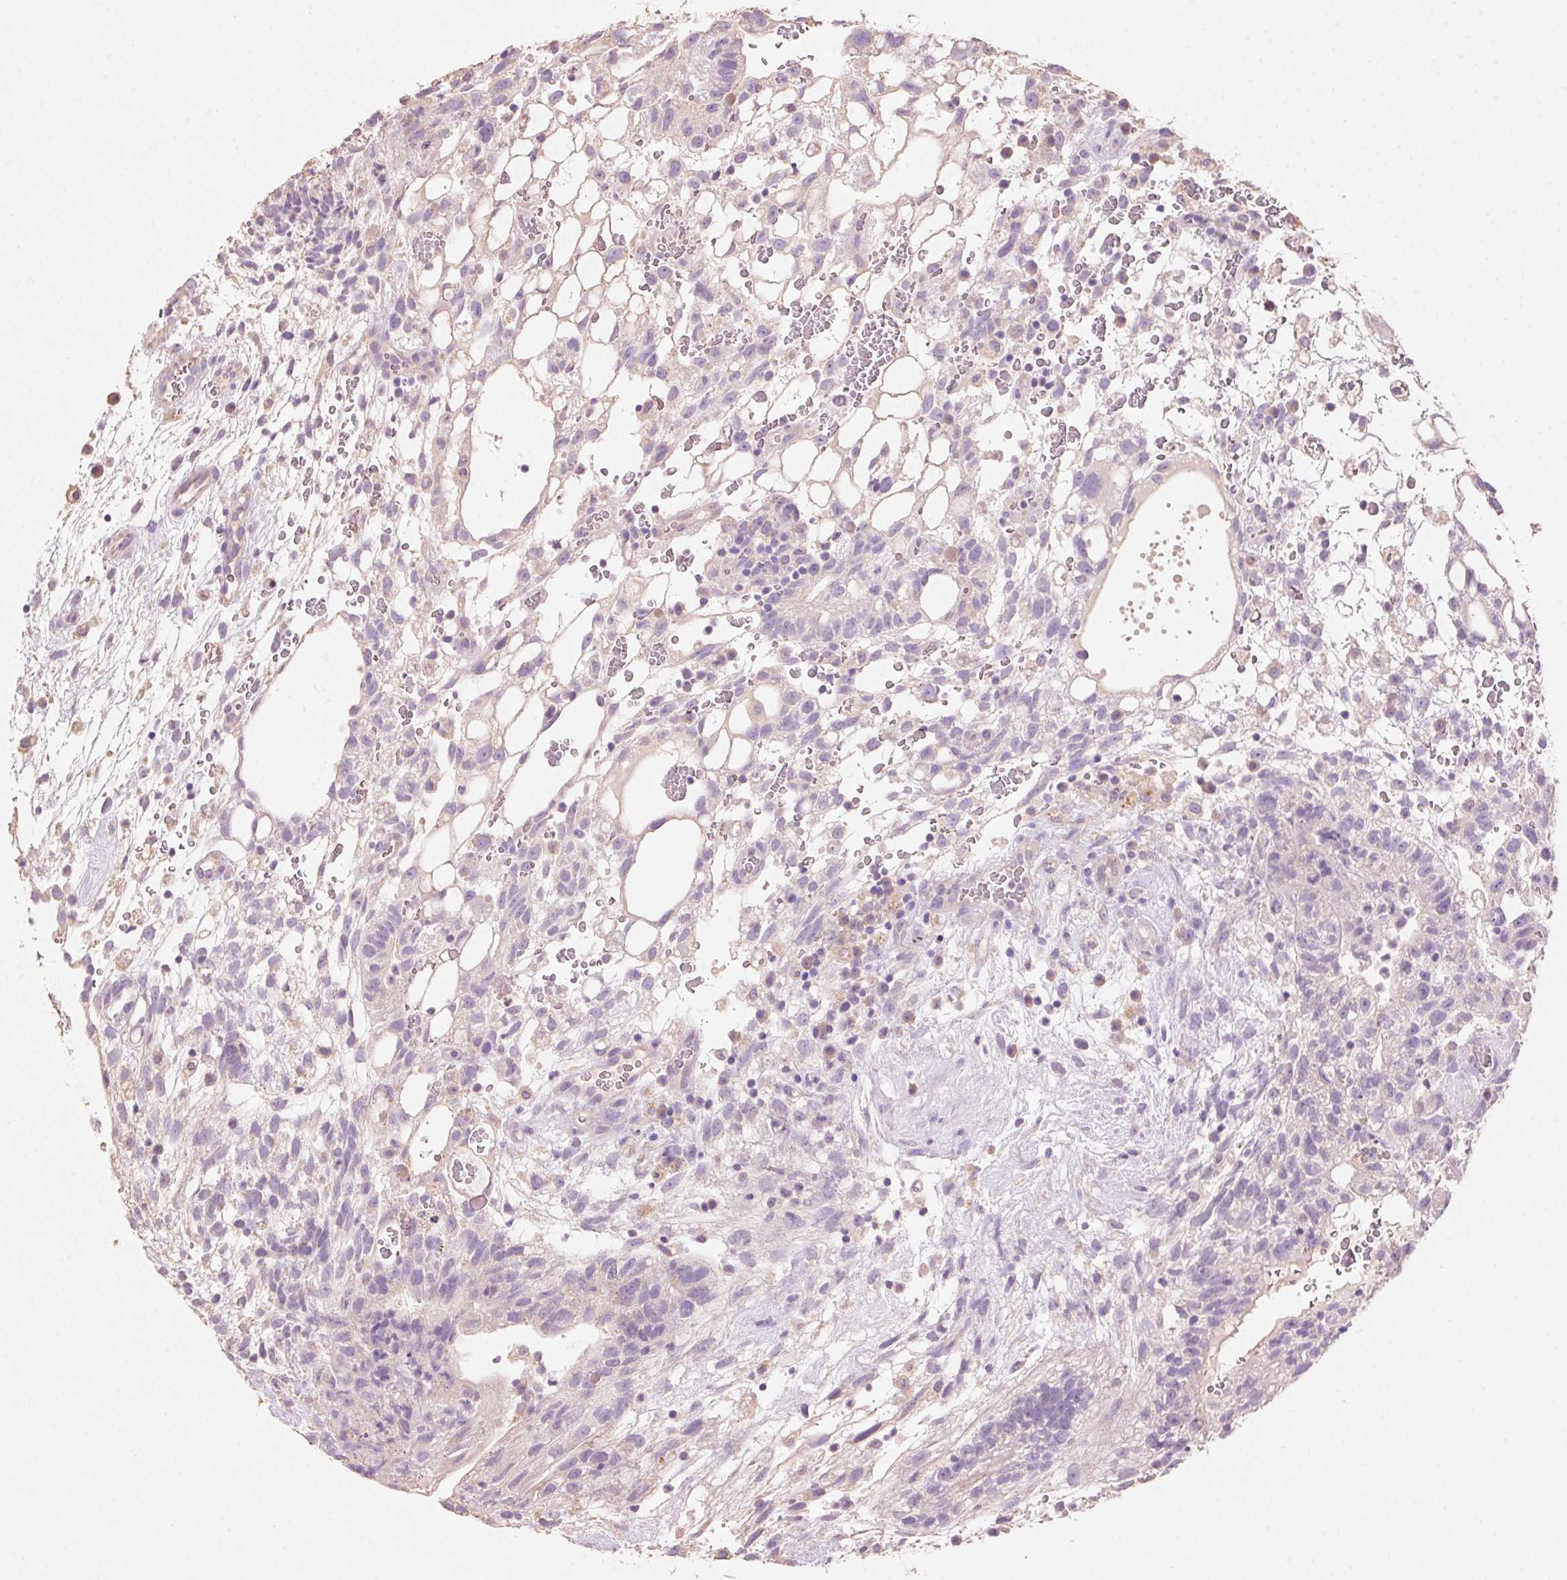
{"staining": {"intensity": "negative", "quantity": "none", "location": "none"}, "tissue": "testis cancer", "cell_type": "Tumor cells", "image_type": "cancer", "snomed": [{"axis": "morphology", "description": "Normal tissue, NOS"}, {"axis": "morphology", "description": "Carcinoma, Embryonal, NOS"}, {"axis": "topography", "description": "Testis"}], "caption": "The immunohistochemistry micrograph has no significant staining in tumor cells of testis cancer (embryonal carcinoma) tissue.", "gene": "LYZL6", "patient": {"sex": "male", "age": 32}}